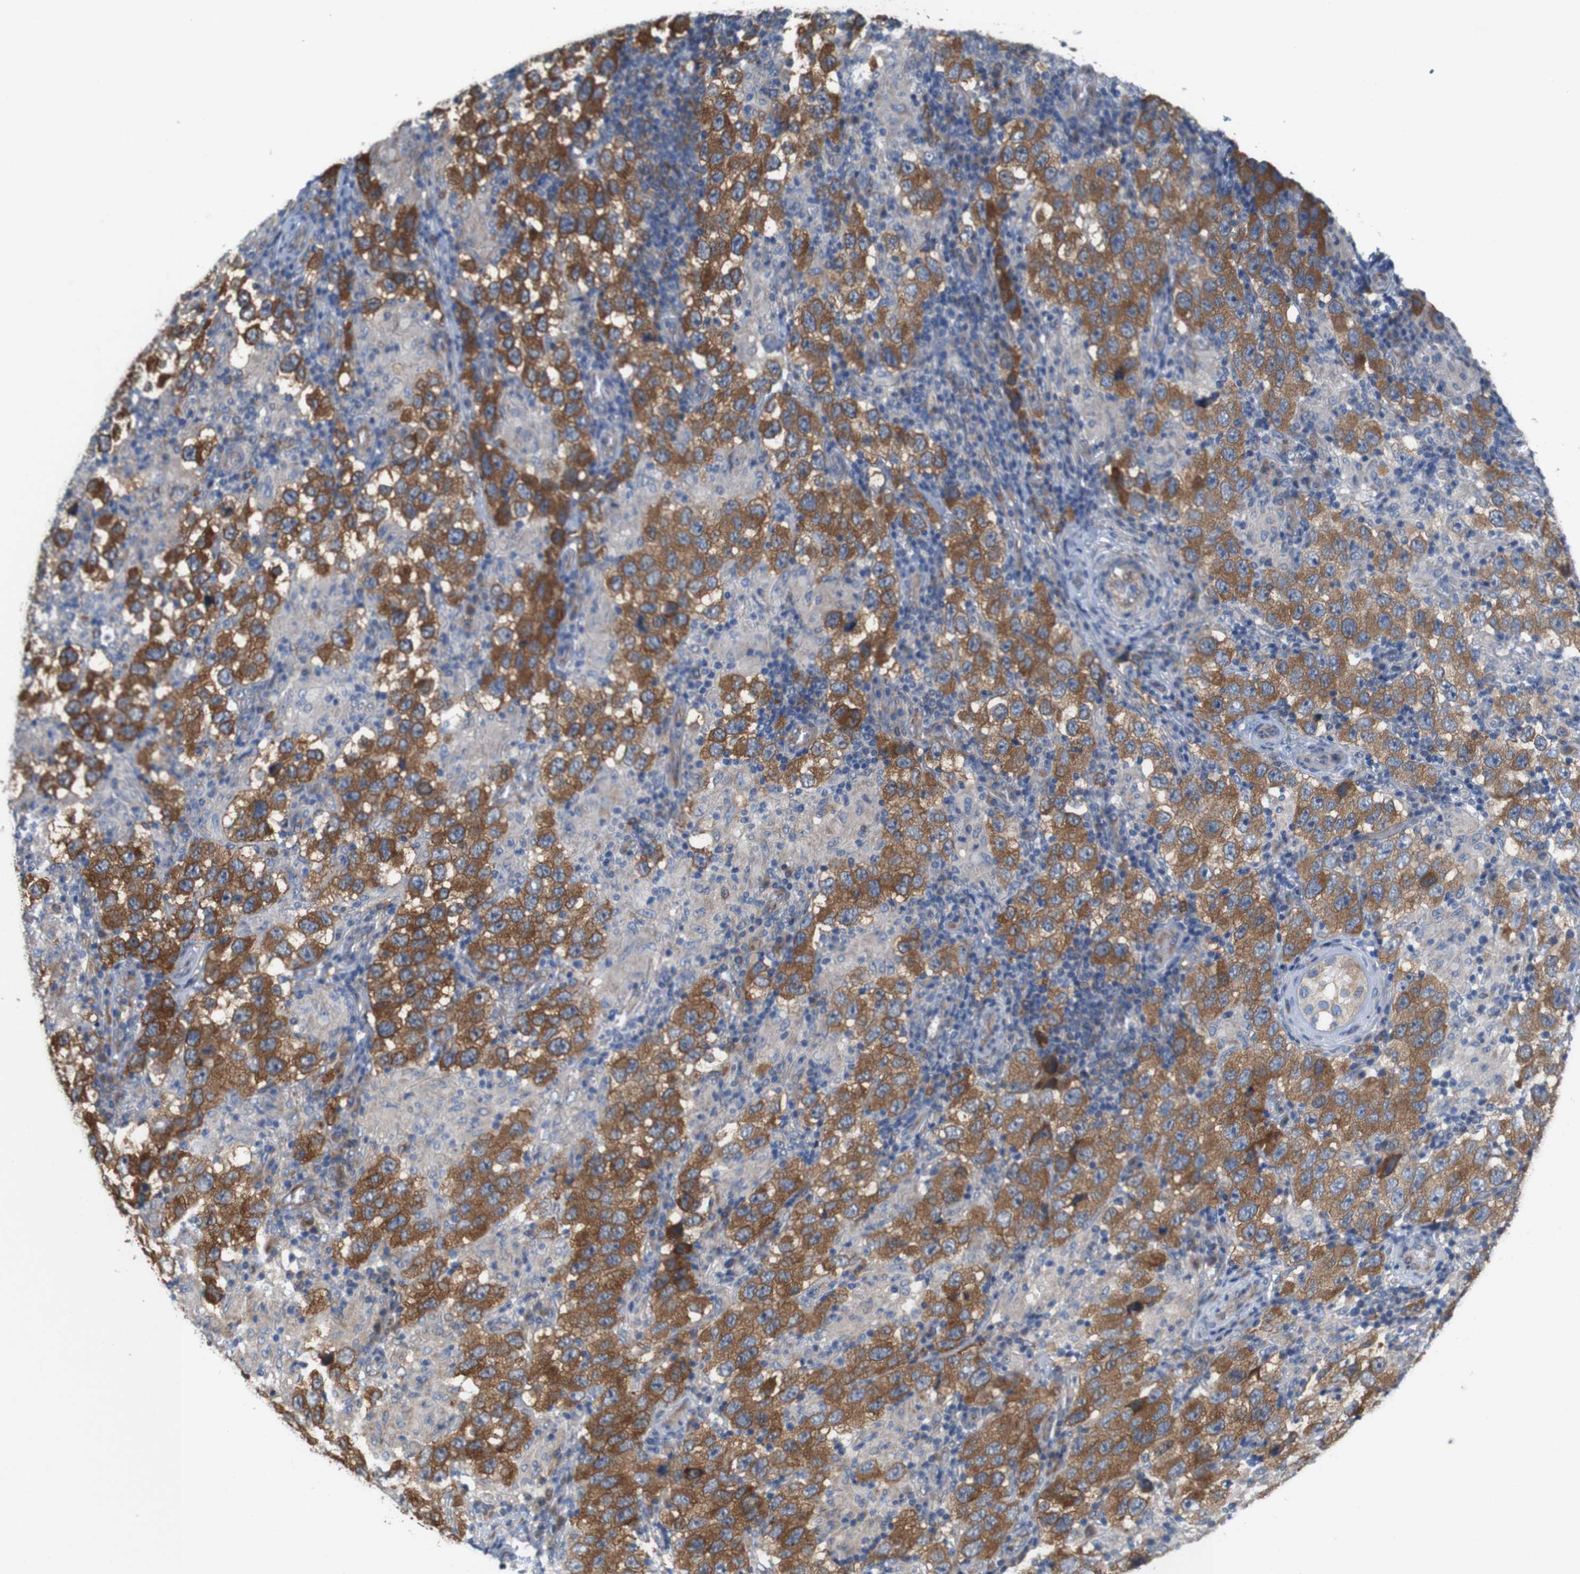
{"staining": {"intensity": "strong", "quantity": ">75%", "location": "cytoplasmic/membranous"}, "tissue": "testis cancer", "cell_type": "Tumor cells", "image_type": "cancer", "snomed": [{"axis": "morphology", "description": "Carcinoma, Embryonal, NOS"}, {"axis": "topography", "description": "Testis"}], "caption": "Testis cancer stained for a protein reveals strong cytoplasmic/membranous positivity in tumor cells.", "gene": "JPH1", "patient": {"sex": "male", "age": 21}}